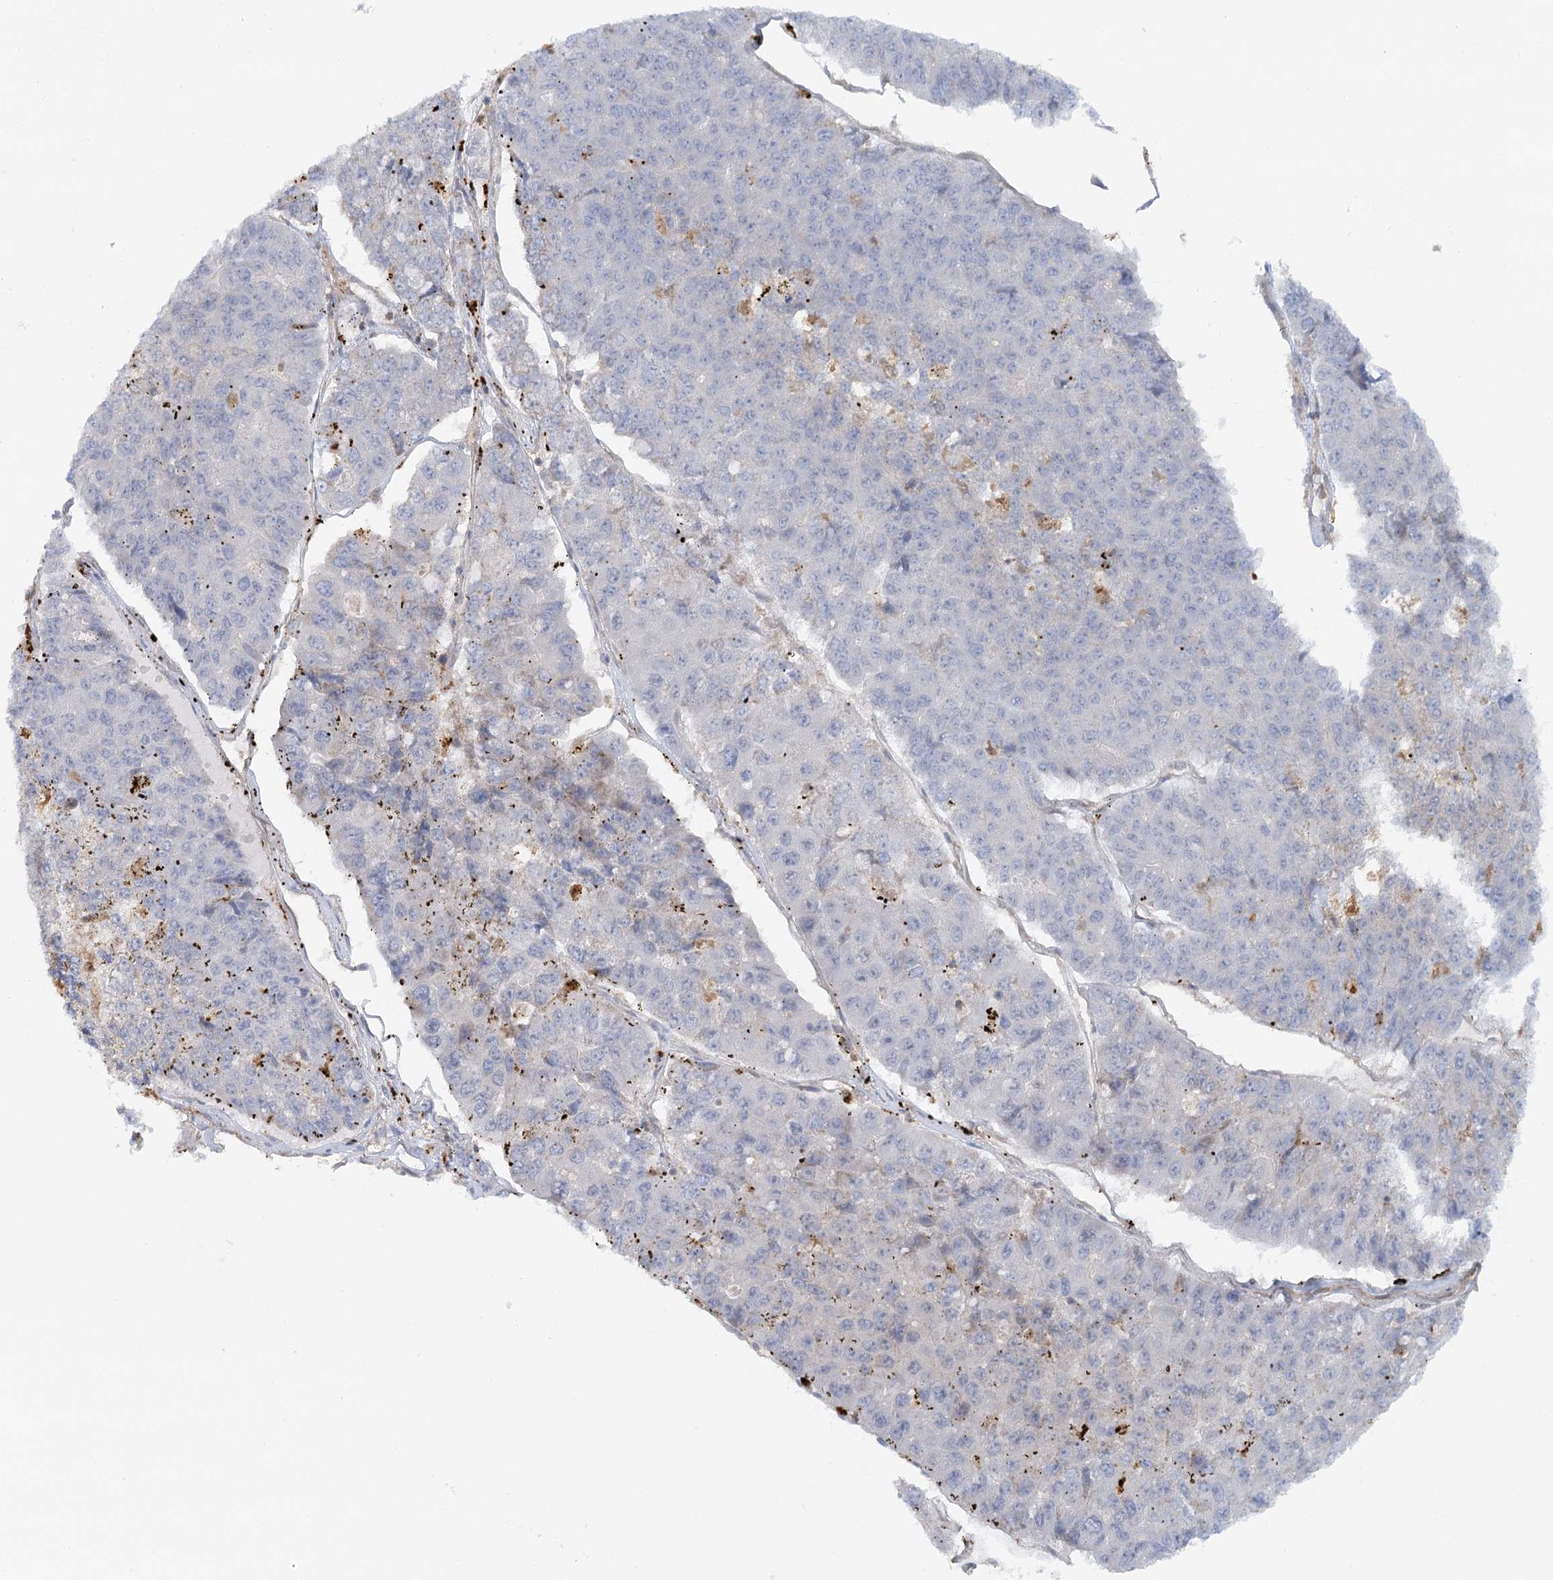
{"staining": {"intensity": "negative", "quantity": "none", "location": "none"}, "tissue": "pancreatic cancer", "cell_type": "Tumor cells", "image_type": "cancer", "snomed": [{"axis": "morphology", "description": "Adenocarcinoma, NOS"}, {"axis": "topography", "description": "Pancreas"}], "caption": "There is no significant expression in tumor cells of pancreatic cancer (adenocarcinoma). Brightfield microscopy of immunohistochemistry stained with DAB (3,3'-diaminobenzidine) (brown) and hematoxylin (blue), captured at high magnification.", "gene": "GBE1", "patient": {"sex": "male", "age": 50}}